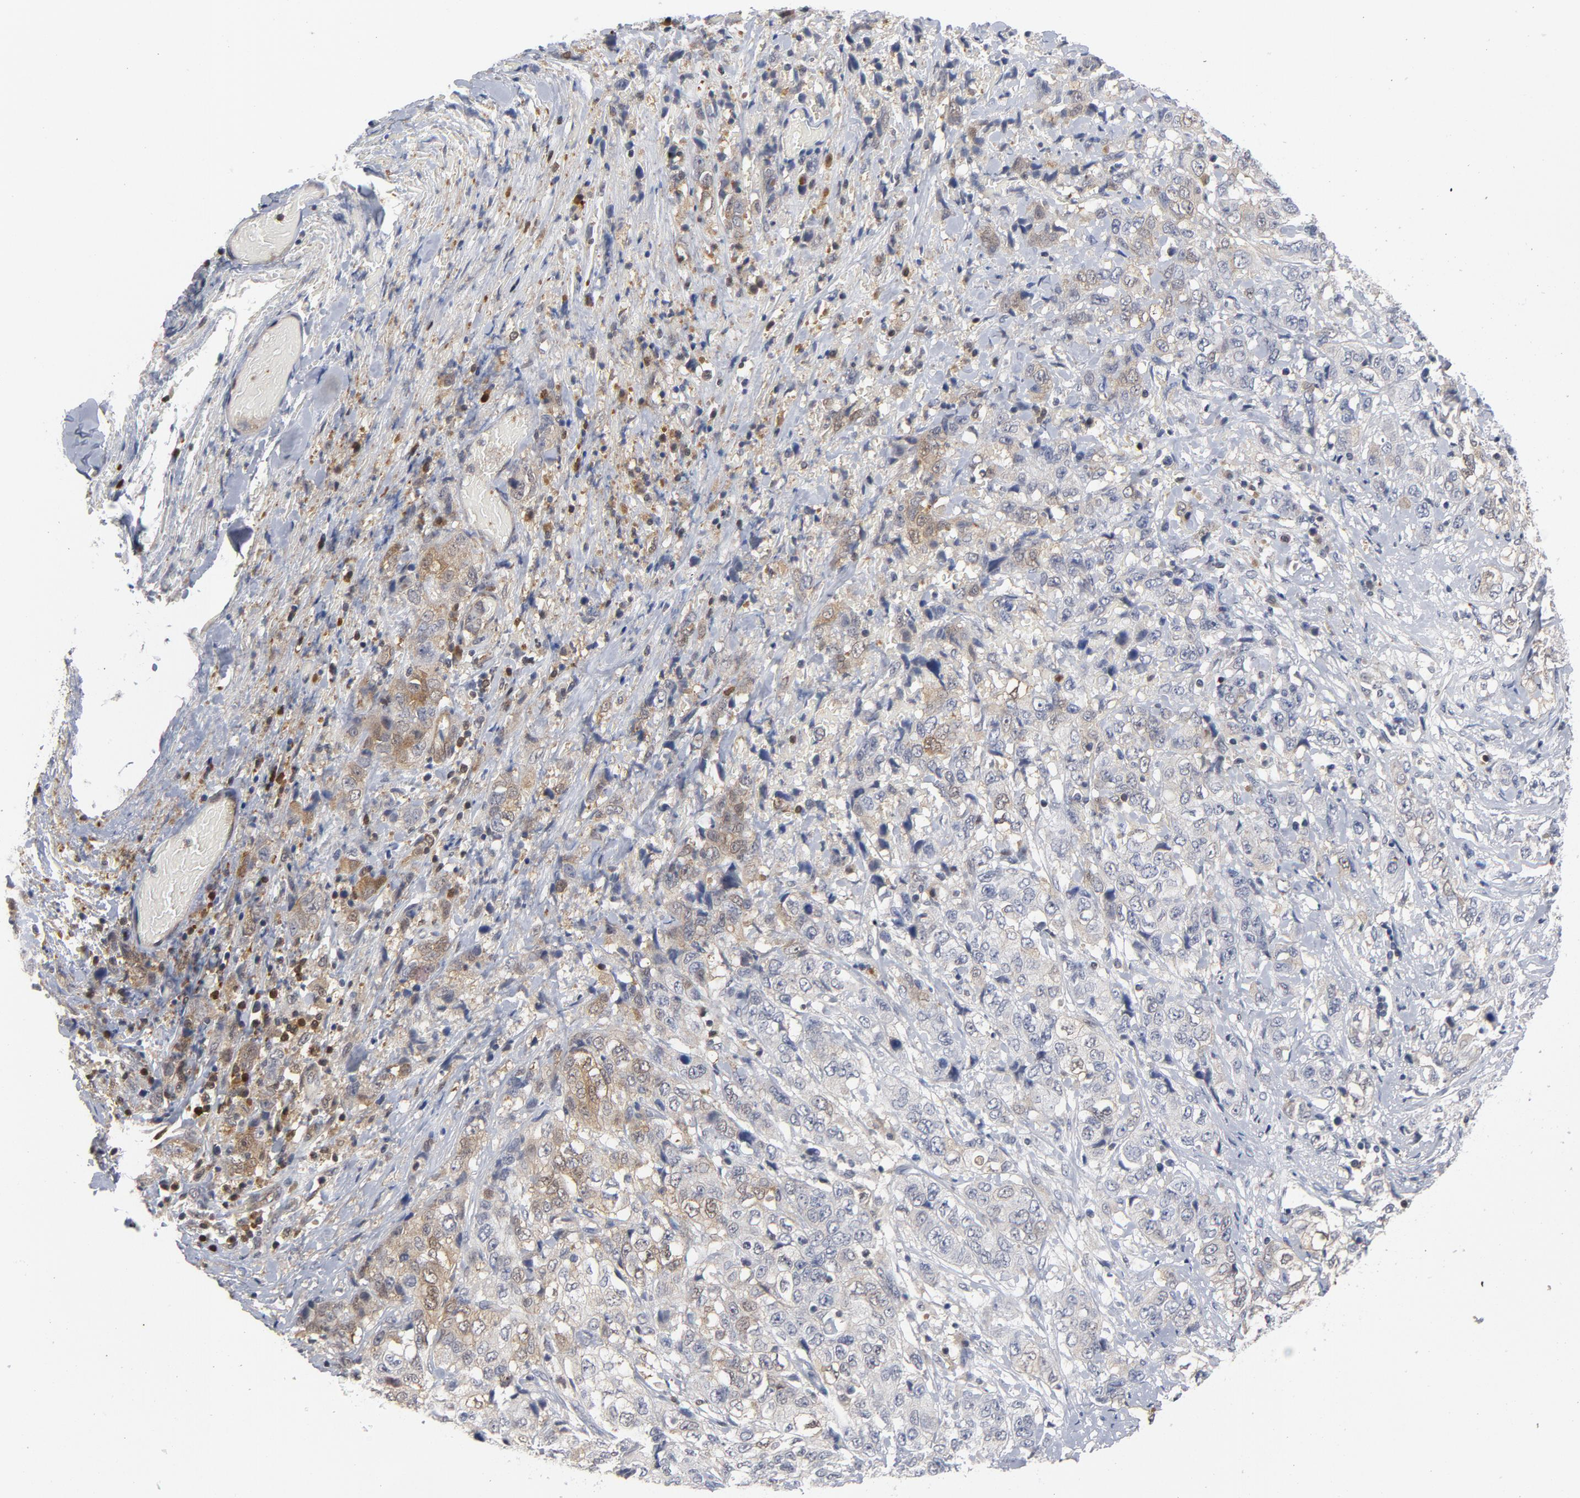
{"staining": {"intensity": "weak", "quantity": "25%-75%", "location": "cytoplasmic/membranous"}, "tissue": "stomach cancer", "cell_type": "Tumor cells", "image_type": "cancer", "snomed": [{"axis": "morphology", "description": "Adenocarcinoma, NOS"}, {"axis": "topography", "description": "Stomach"}], "caption": "Immunohistochemistry image of neoplastic tissue: stomach adenocarcinoma stained using immunohistochemistry (IHC) displays low levels of weak protein expression localized specifically in the cytoplasmic/membranous of tumor cells, appearing as a cytoplasmic/membranous brown color.", "gene": "TRADD", "patient": {"sex": "male", "age": 48}}